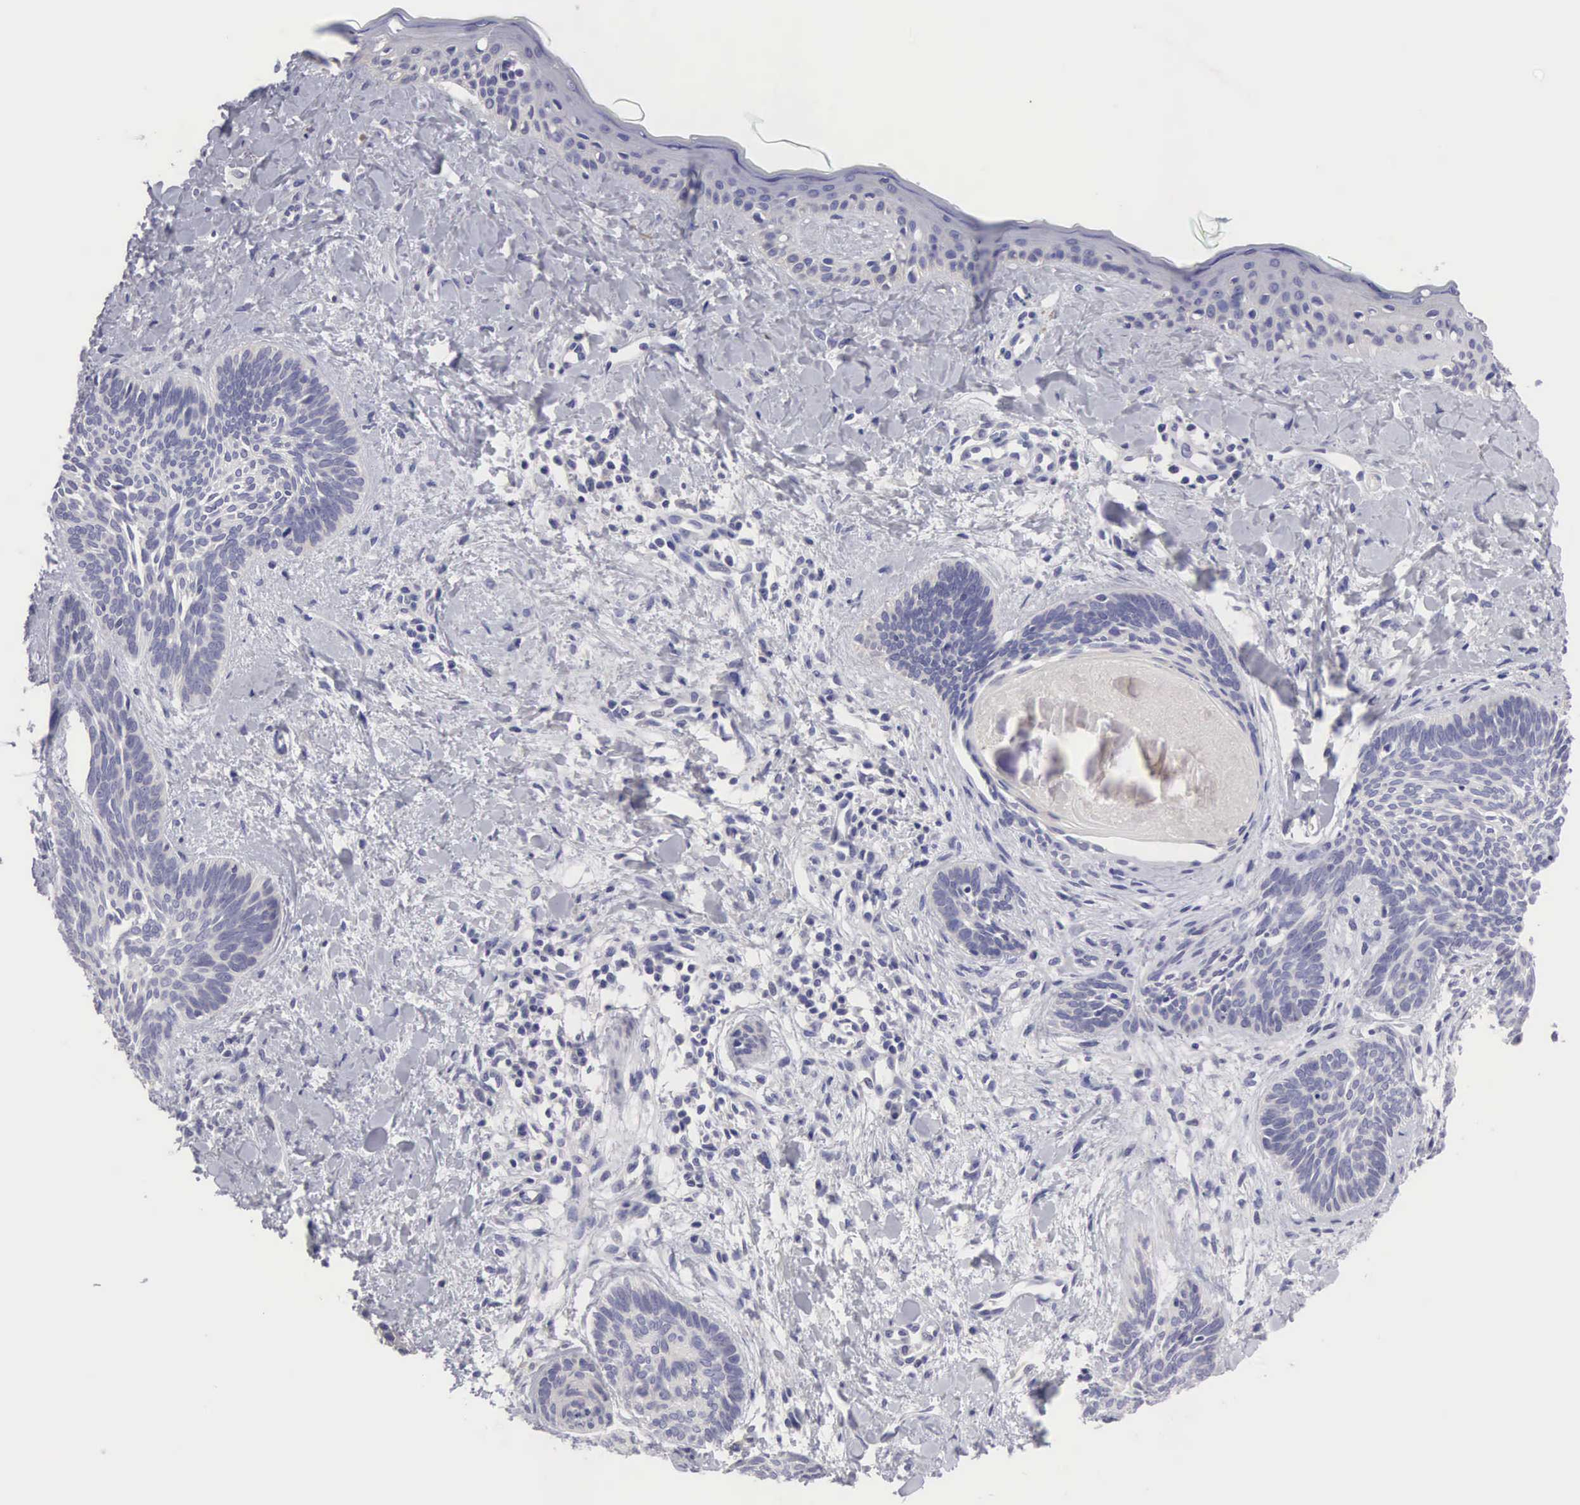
{"staining": {"intensity": "negative", "quantity": "none", "location": "none"}, "tissue": "skin cancer", "cell_type": "Tumor cells", "image_type": "cancer", "snomed": [{"axis": "morphology", "description": "Basal cell carcinoma"}, {"axis": "topography", "description": "Skin"}], "caption": "Tumor cells show no significant positivity in skin cancer.", "gene": "SLITRK4", "patient": {"sex": "female", "age": 81}}